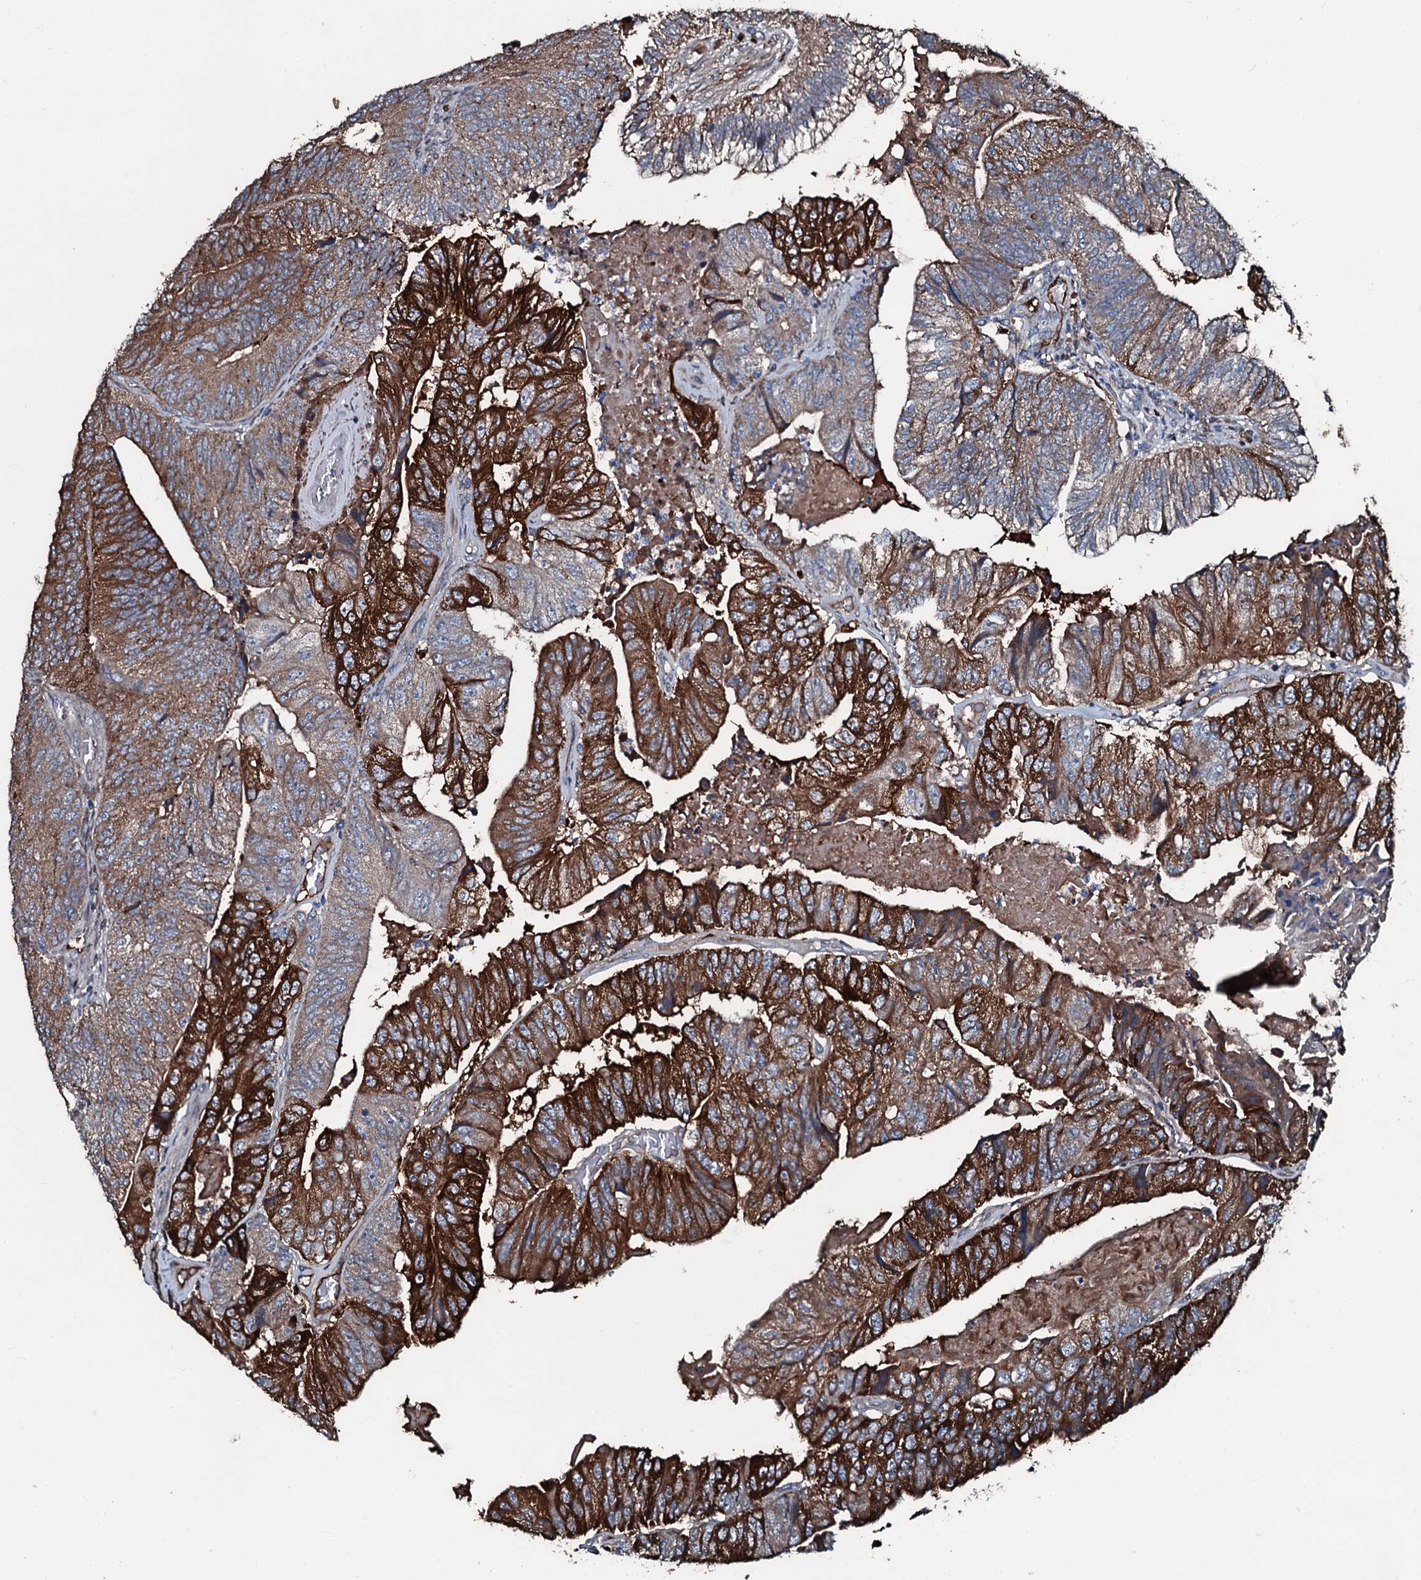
{"staining": {"intensity": "strong", "quantity": "25%-75%", "location": "cytoplasmic/membranous"}, "tissue": "colorectal cancer", "cell_type": "Tumor cells", "image_type": "cancer", "snomed": [{"axis": "morphology", "description": "Adenocarcinoma, NOS"}, {"axis": "topography", "description": "Colon"}], "caption": "Colorectal cancer (adenocarcinoma) tissue reveals strong cytoplasmic/membranous positivity in about 25%-75% of tumor cells, visualized by immunohistochemistry.", "gene": "AARS1", "patient": {"sex": "female", "age": 67}}